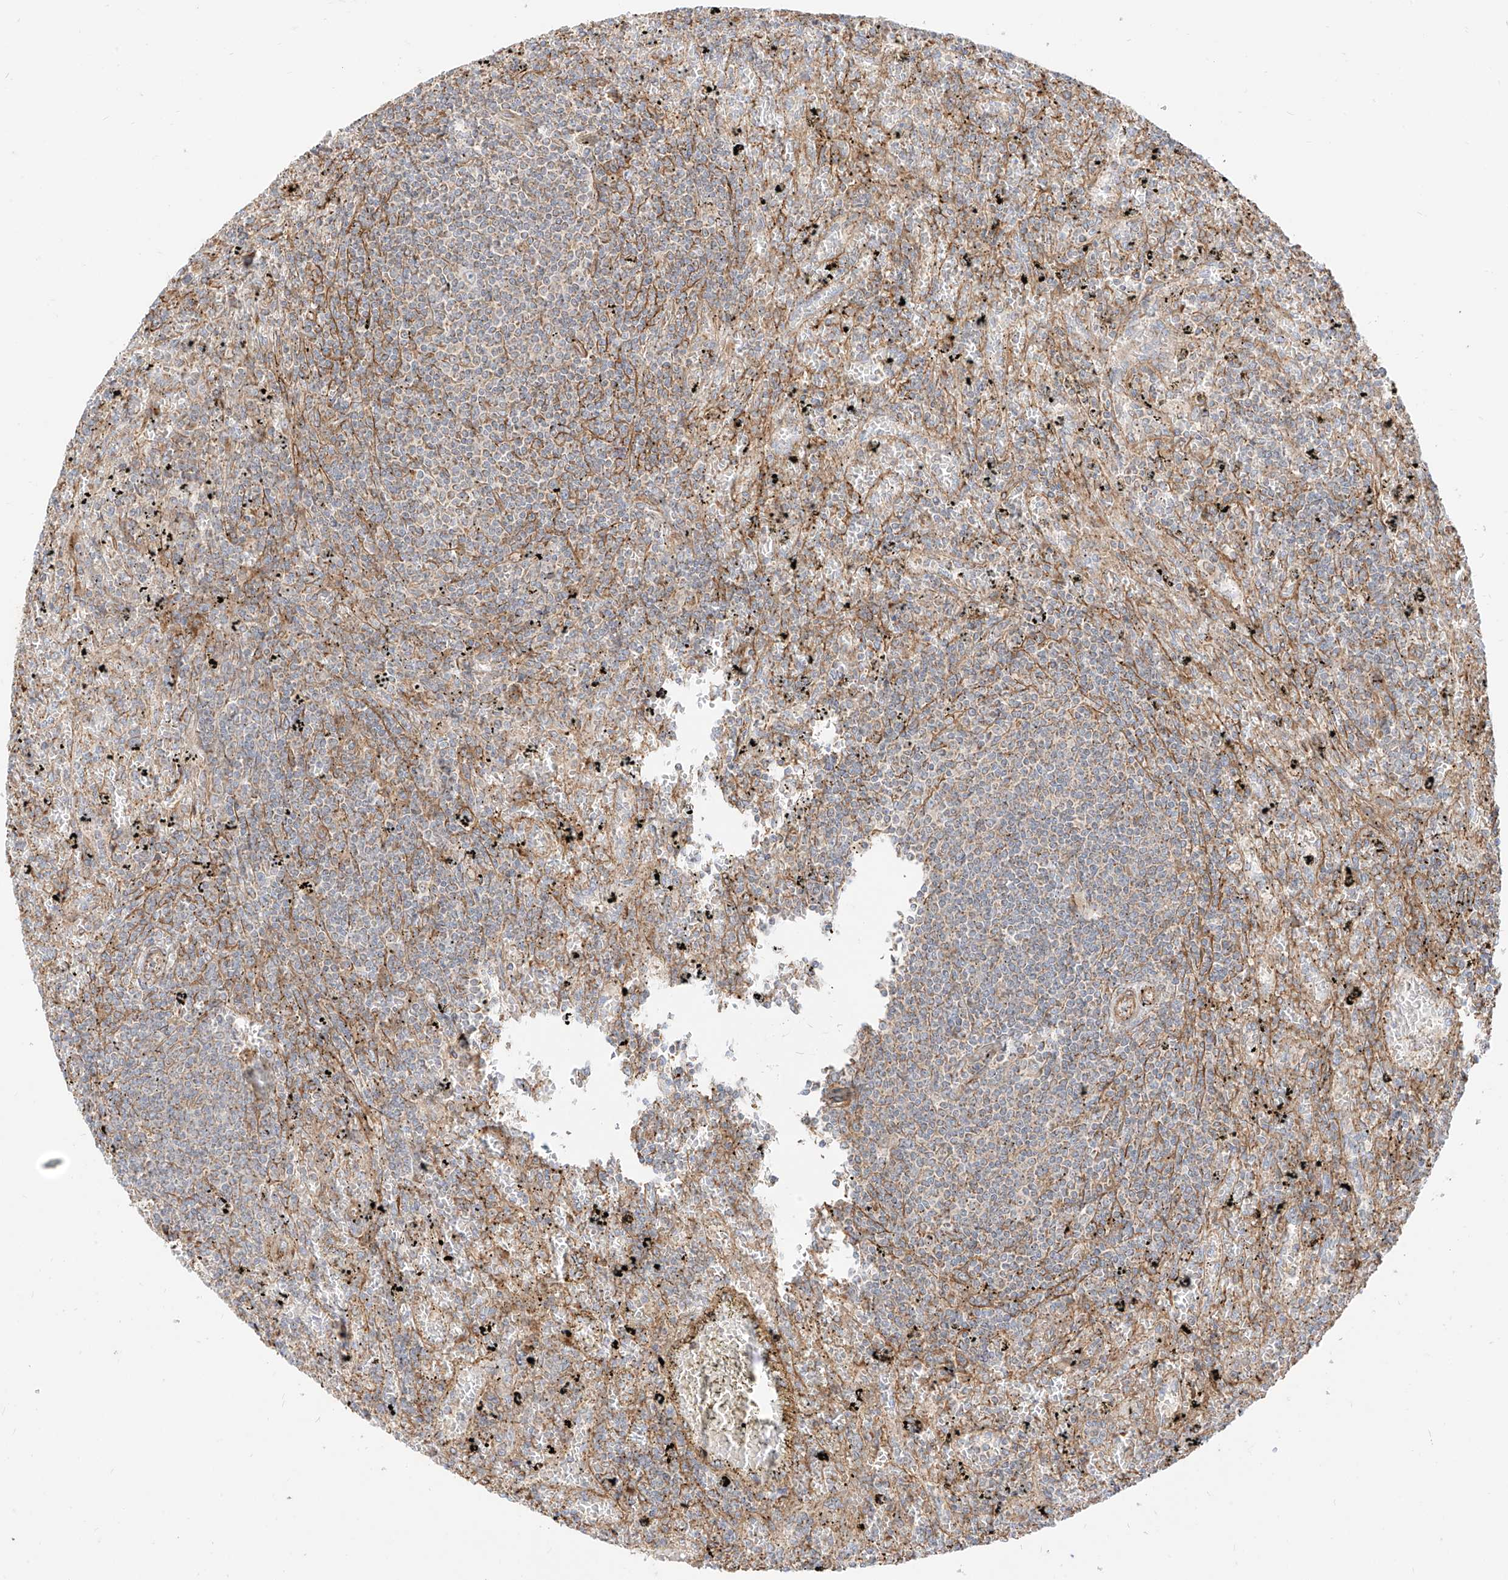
{"staining": {"intensity": "weak", "quantity": "25%-75%", "location": "cytoplasmic/membranous"}, "tissue": "lymphoma", "cell_type": "Tumor cells", "image_type": "cancer", "snomed": [{"axis": "morphology", "description": "Malignant lymphoma, non-Hodgkin's type, Low grade"}, {"axis": "topography", "description": "Spleen"}], "caption": "Lymphoma stained for a protein (brown) demonstrates weak cytoplasmic/membranous positive expression in approximately 25%-75% of tumor cells.", "gene": "PLCL1", "patient": {"sex": "male", "age": 76}}